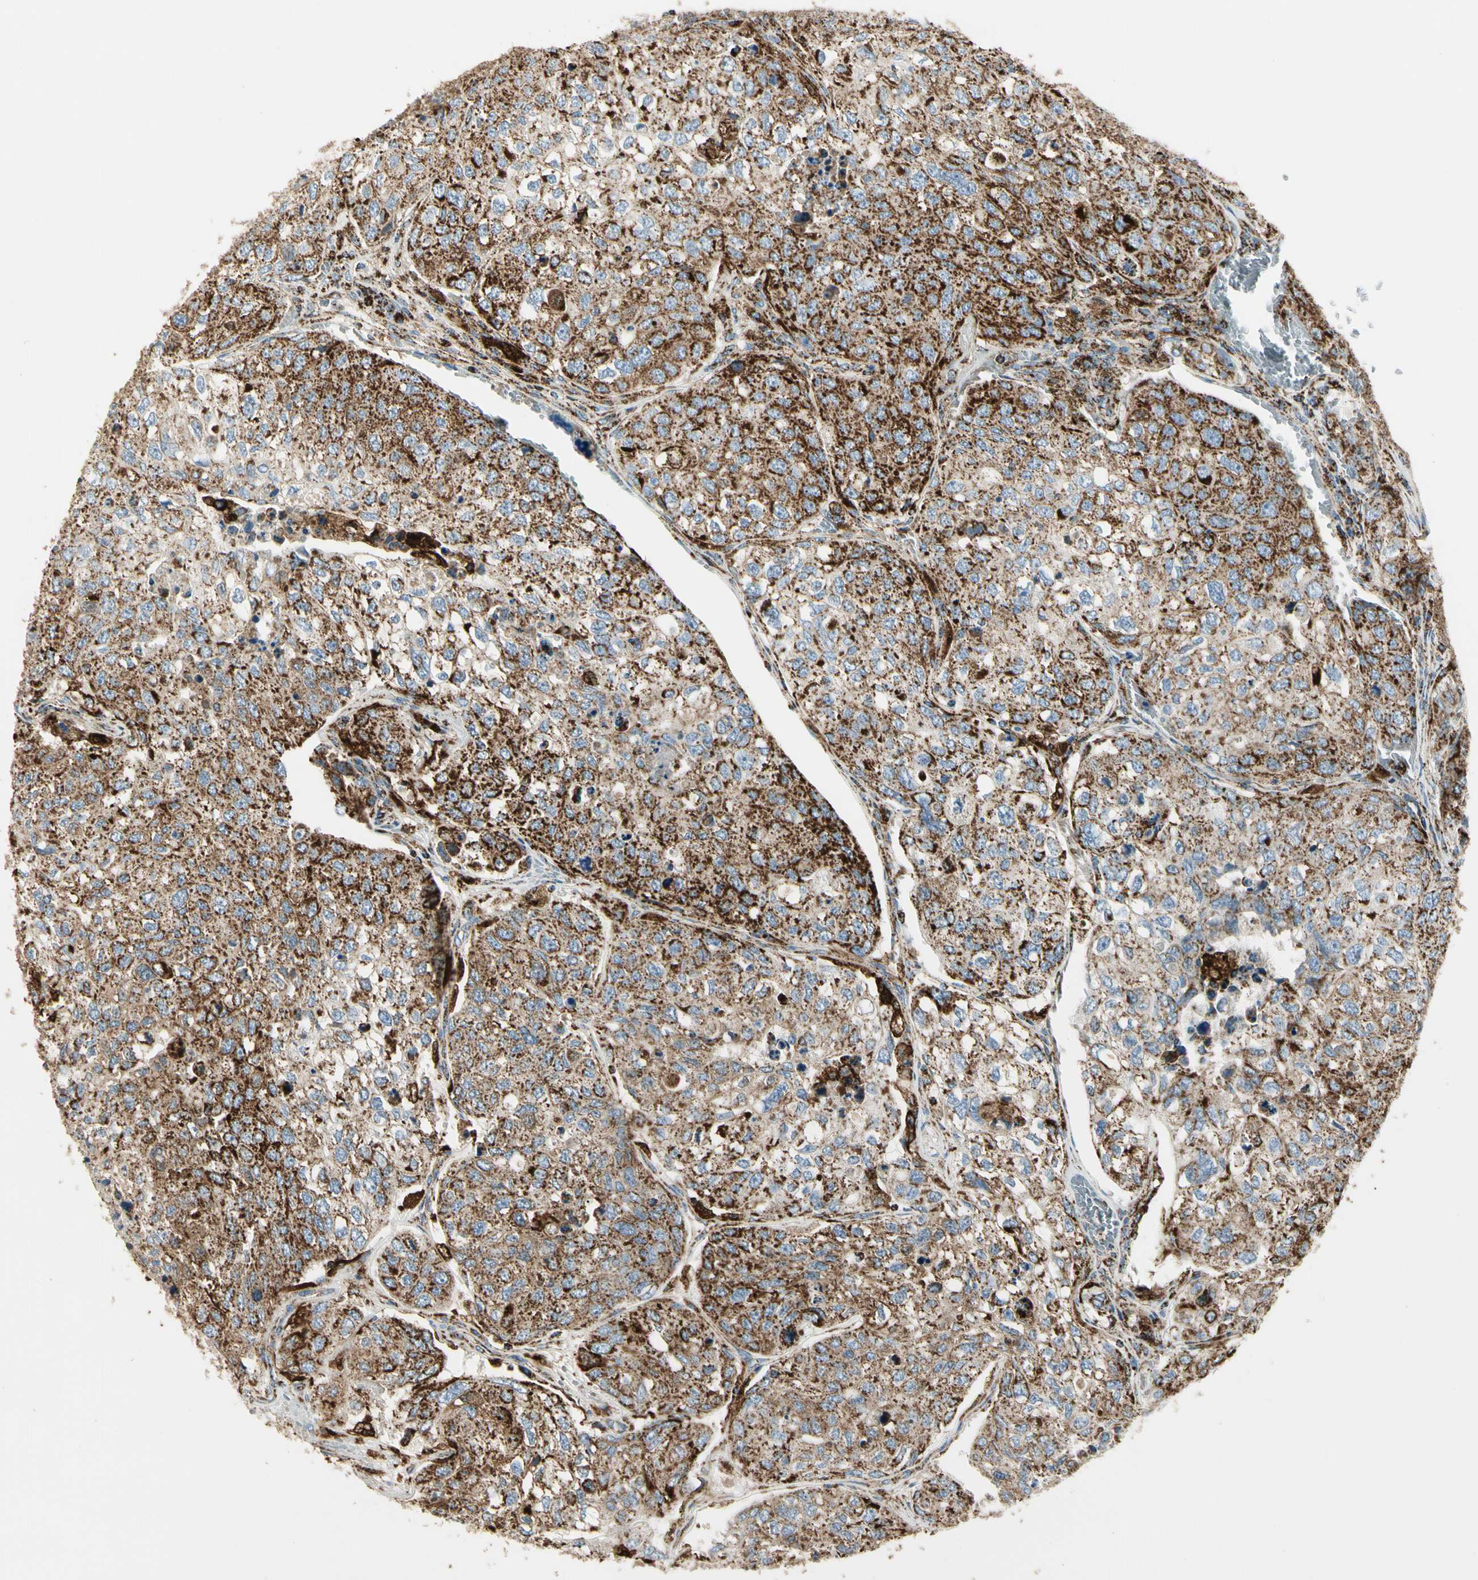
{"staining": {"intensity": "strong", "quantity": ">75%", "location": "cytoplasmic/membranous"}, "tissue": "urothelial cancer", "cell_type": "Tumor cells", "image_type": "cancer", "snomed": [{"axis": "morphology", "description": "Urothelial carcinoma, High grade"}, {"axis": "topography", "description": "Lymph node"}, {"axis": "topography", "description": "Urinary bladder"}], "caption": "High-grade urothelial carcinoma was stained to show a protein in brown. There is high levels of strong cytoplasmic/membranous staining in about >75% of tumor cells.", "gene": "ME2", "patient": {"sex": "male", "age": 51}}